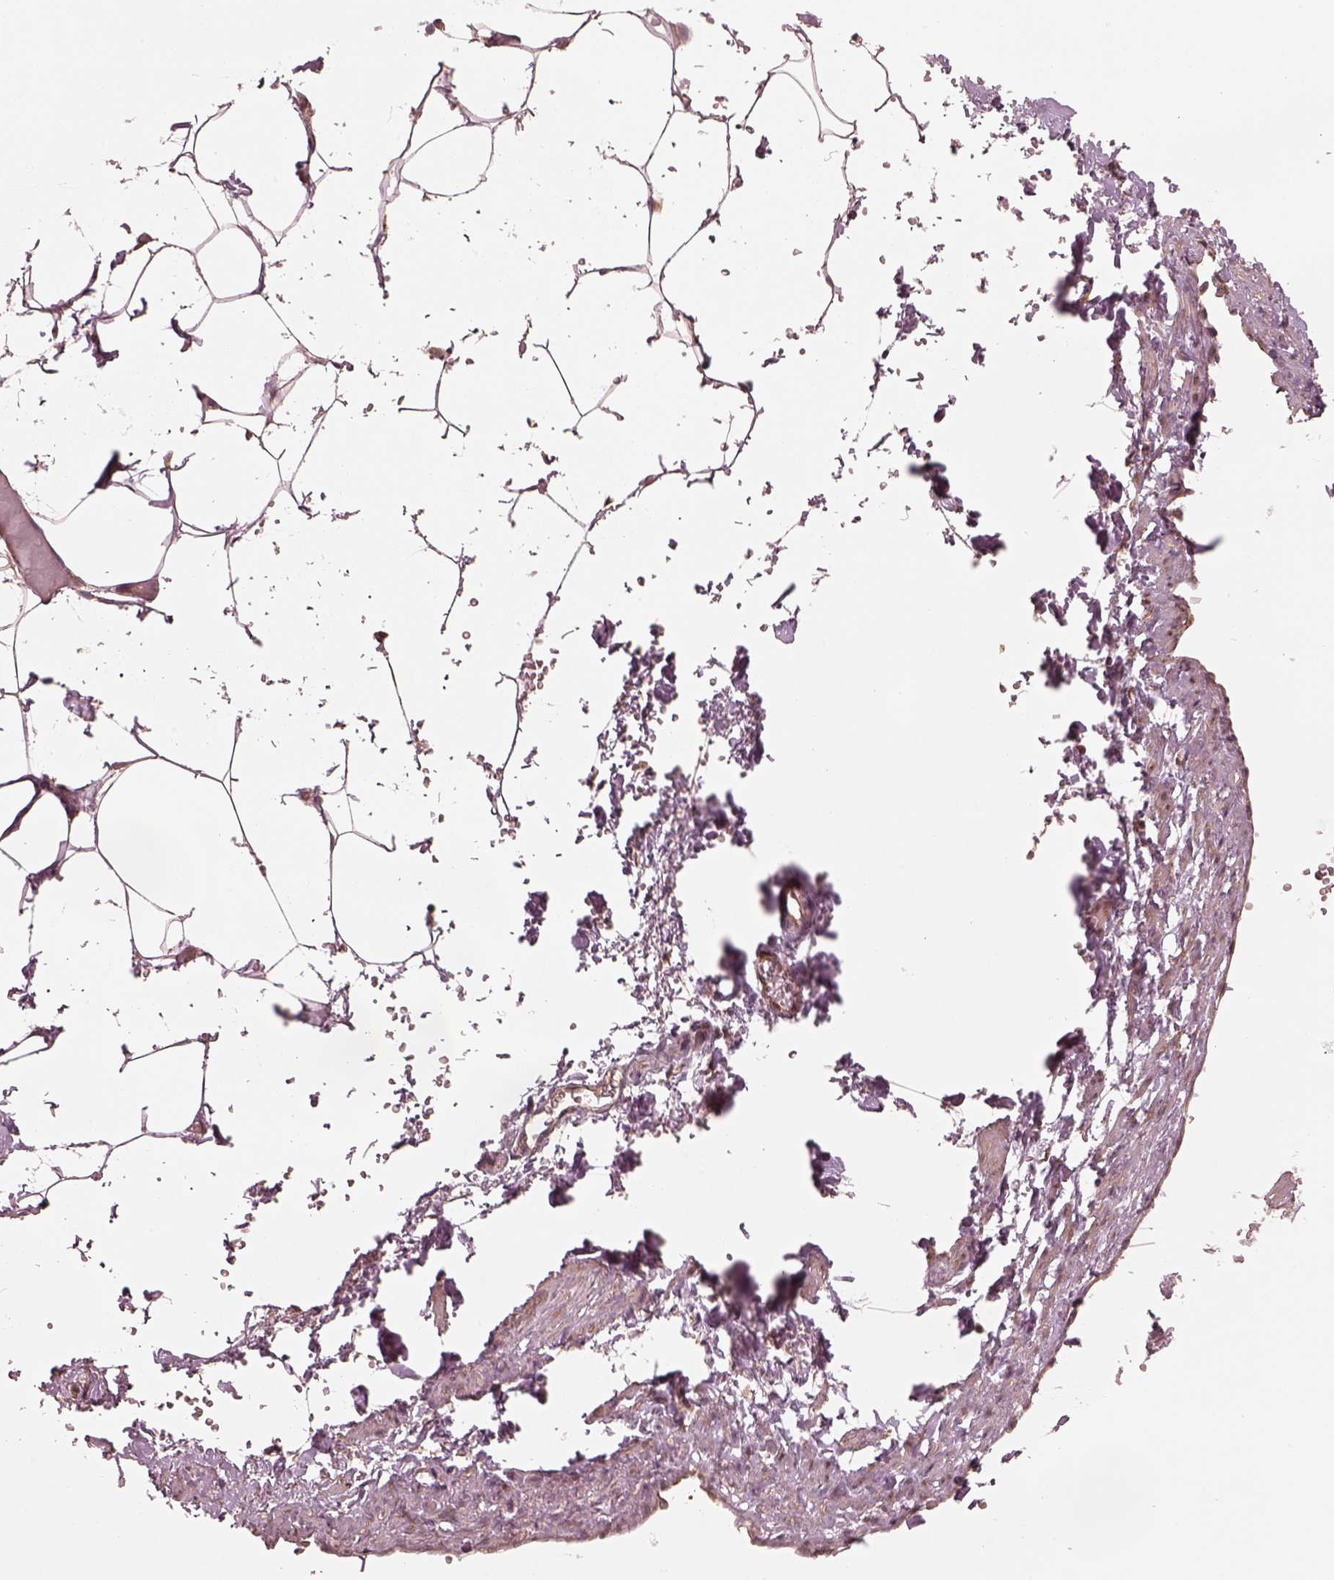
{"staining": {"intensity": "weak", "quantity": "25%-75%", "location": "cytoplasmic/membranous"}, "tissue": "adipose tissue", "cell_type": "Adipocytes", "image_type": "normal", "snomed": [{"axis": "morphology", "description": "Normal tissue, NOS"}, {"axis": "topography", "description": "Prostate"}, {"axis": "topography", "description": "Peripheral nerve tissue"}], "caption": "Adipose tissue stained with DAB immunohistochemistry reveals low levels of weak cytoplasmic/membranous positivity in approximately 25%-75% of adipocytes.", "gene": "RPS5", "patient": {"sex": "male", "age": 55}}